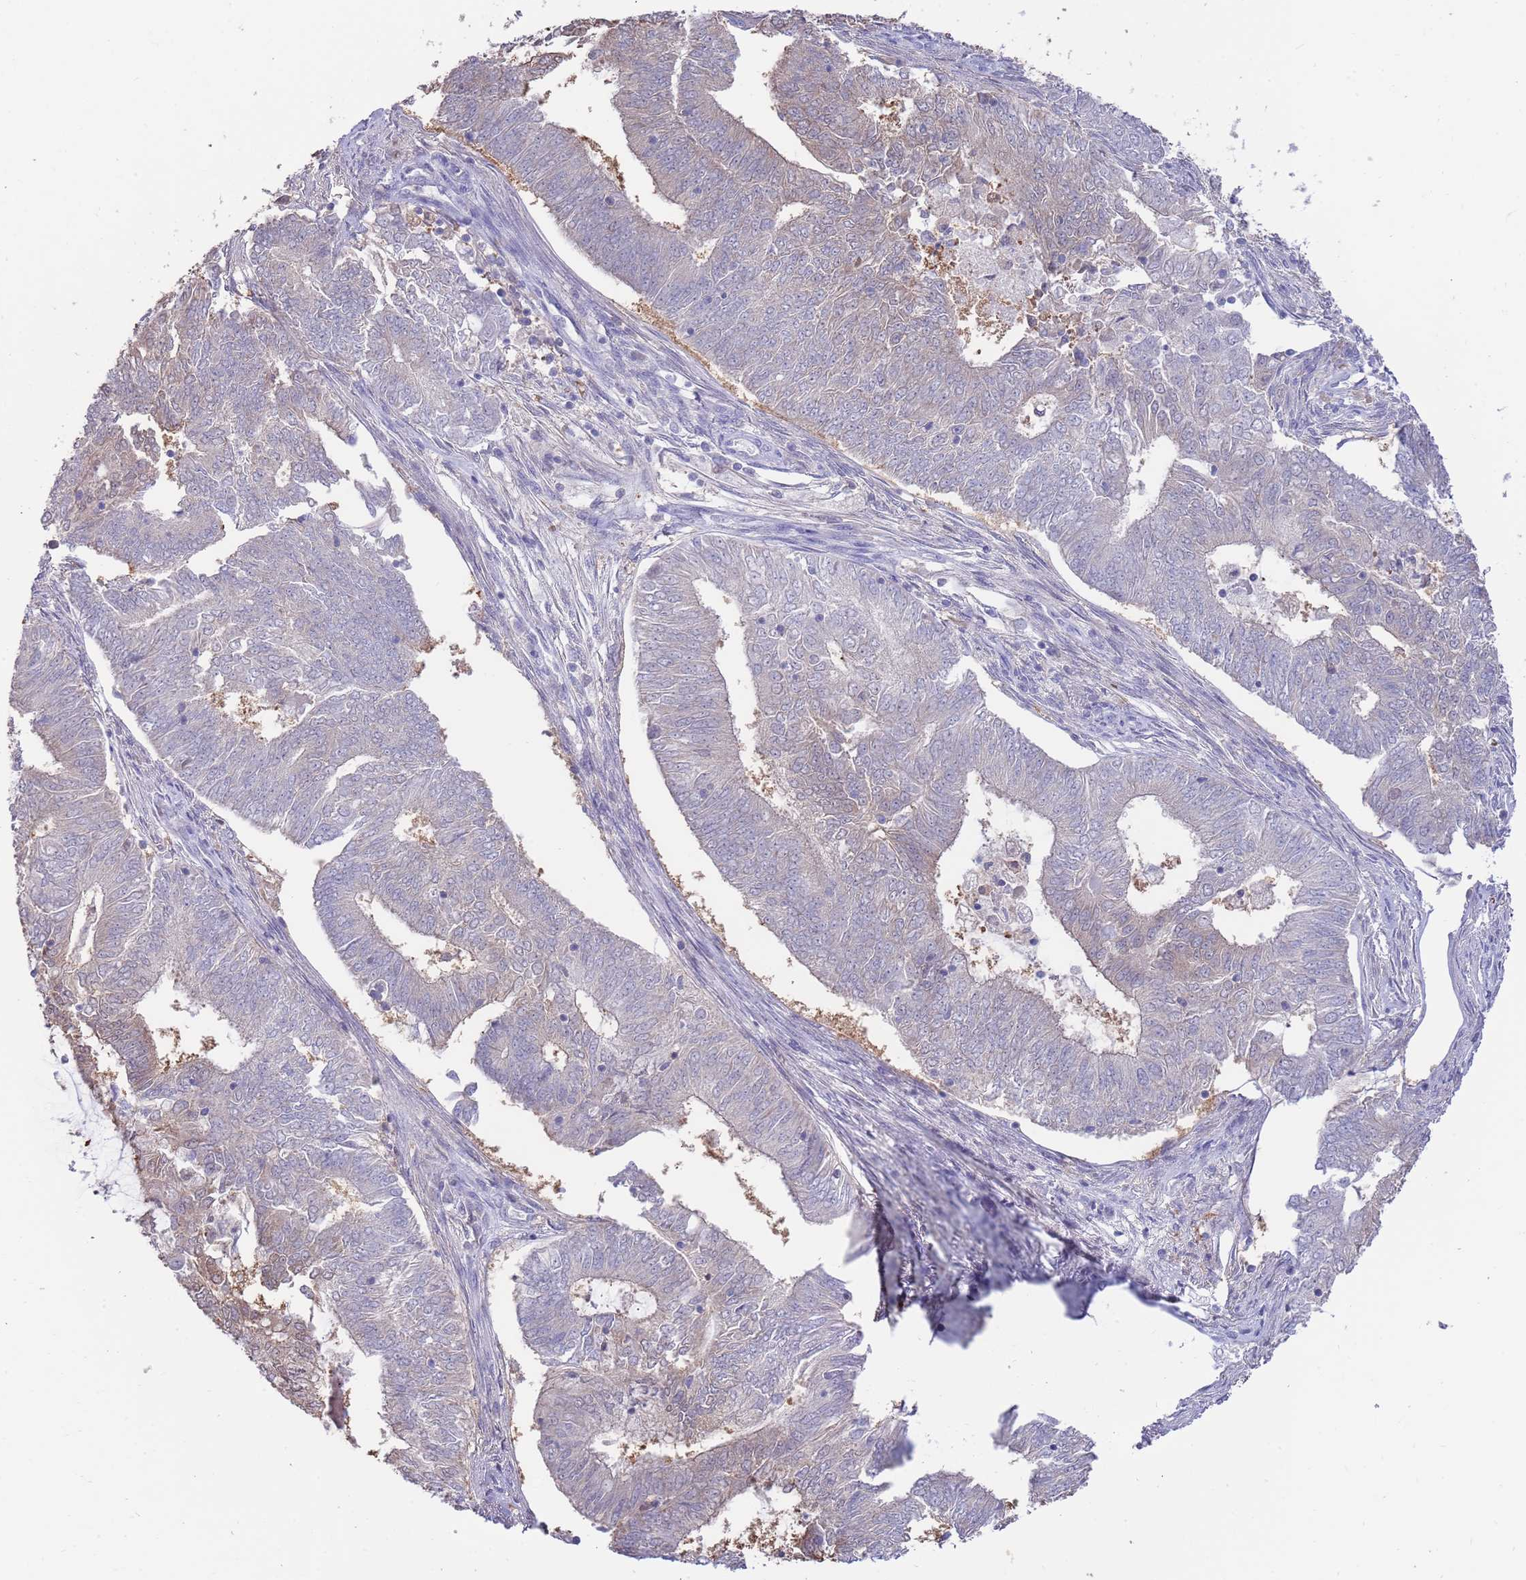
{"staining": {"intensity": "moderate", "quantity": "<25%", "location": "cytoplasmic/membranous"}, "tissue": "endometrial cancer", "cell_type": "Tumor cells", "image_type": "cancer", "snomed": [{"axis": "morphology", "description": "Adenocarcinoma, NOS"}, {"axis": "topography", "description": "Endometrium"}], "caption": "Protein staining of adenocarcinoma (endometrial) tissue reveals moderate cytoplasmic/membranous positivity in about <25% of tumor cells. Ihc stains the protein of interest in brown and the nuclei are stained blue.", "gene": "AP5S1", "patient": {"sex": "female", "age": 62}}